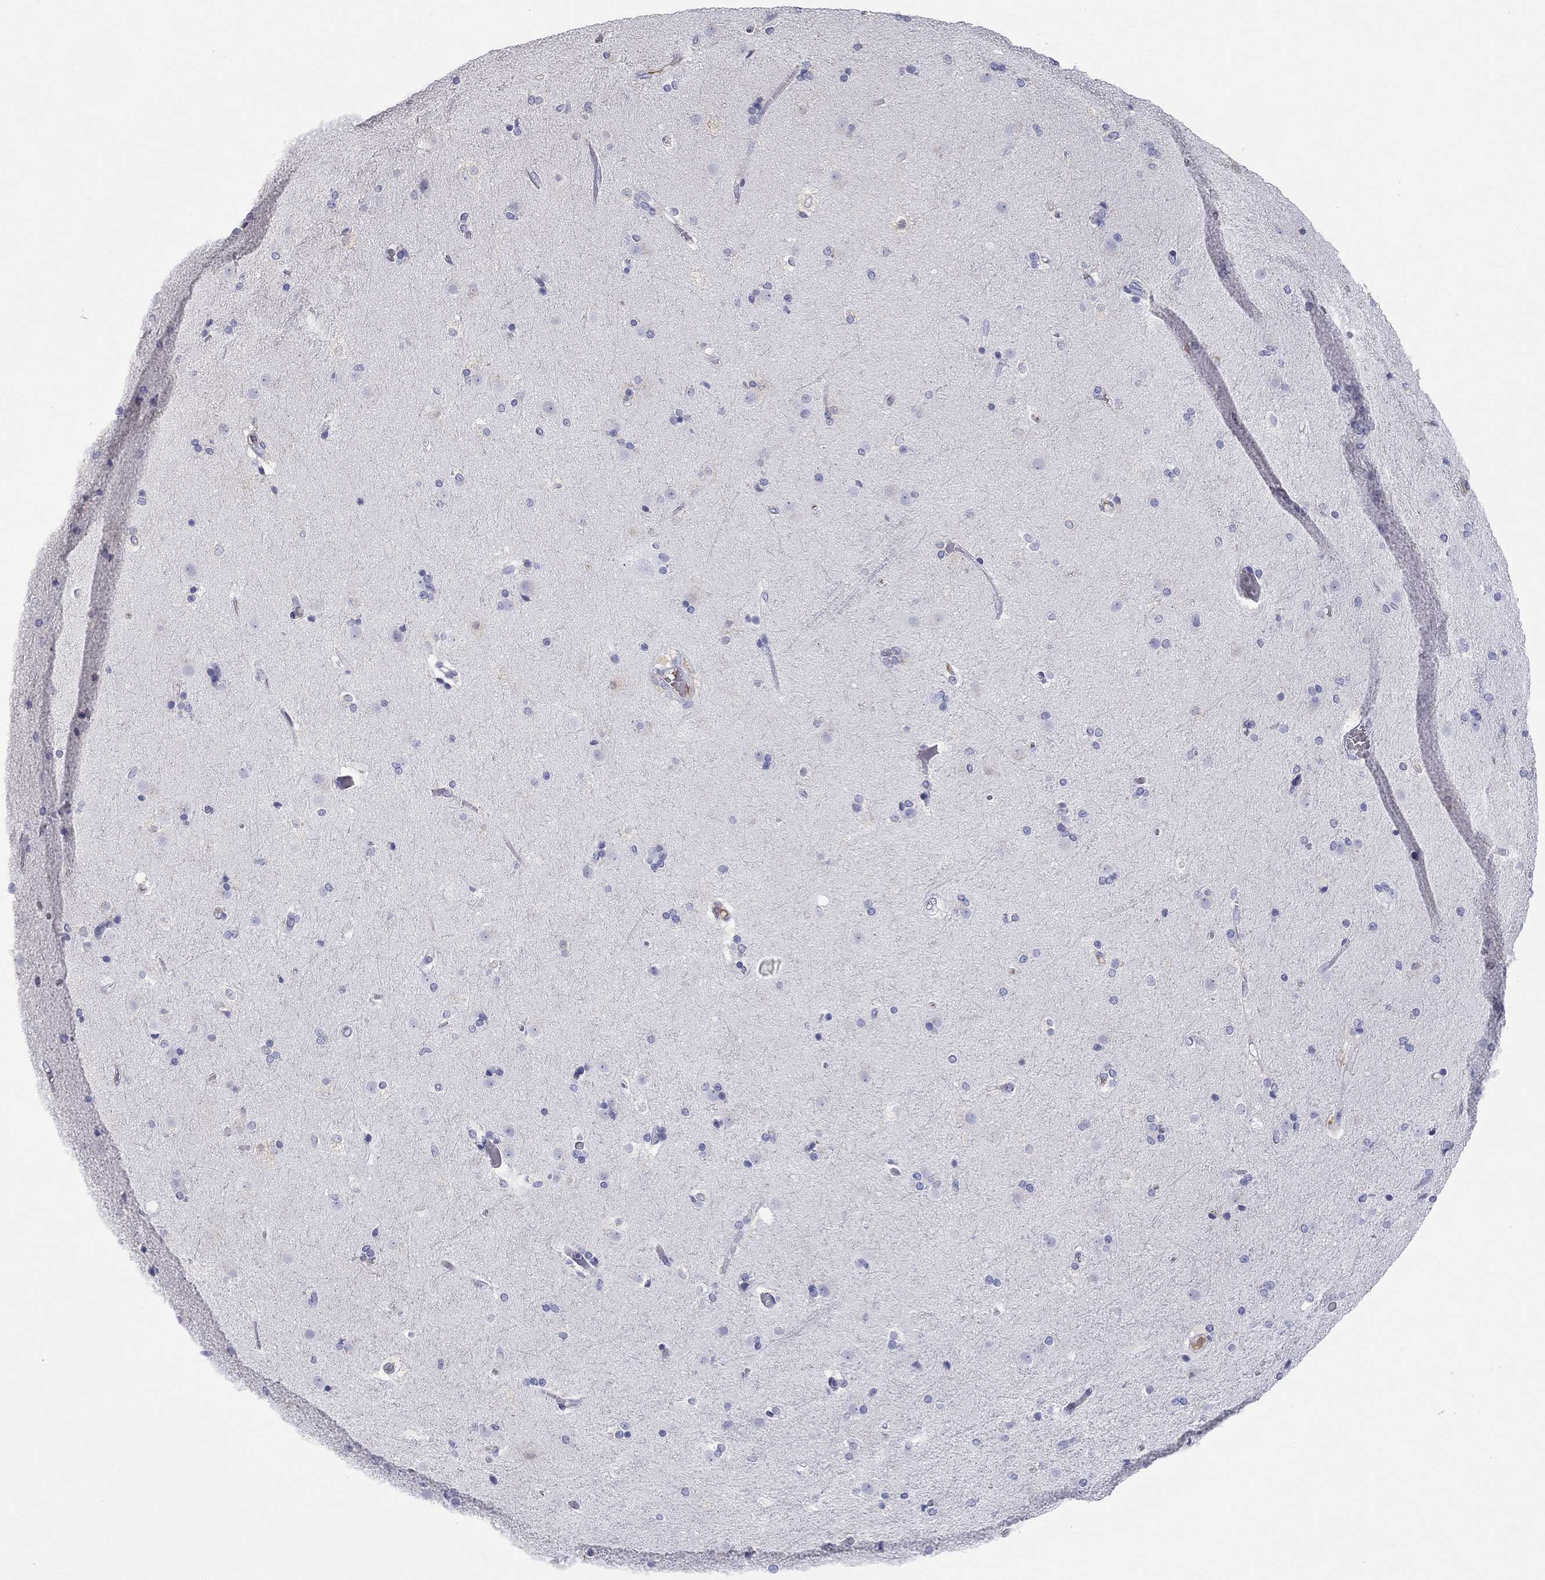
{"staining": {"intensity": "negative", "quantity": "none", "location": "none"}, "tissue": "caudate", "cell_type": "Glial cells", "image_type": "normal", "snomed": [{"axis": "morphology", "description": "Normal tissue, NOS"}, {"axis": "topography", "description": "Lateral ventricle wall"}], "caption": "High power microscopy photomicrograph of an immunohistochemistry micrograph of benign caudate, revealing no significant positivity in glial cells. (DAB (3,3'-diaminobenzidine) immunohistochemistry visualized using brightfield microscopy, high magnification).", "gene": "PHOX2B", "patient": {"sex": "female", "age": 71}}